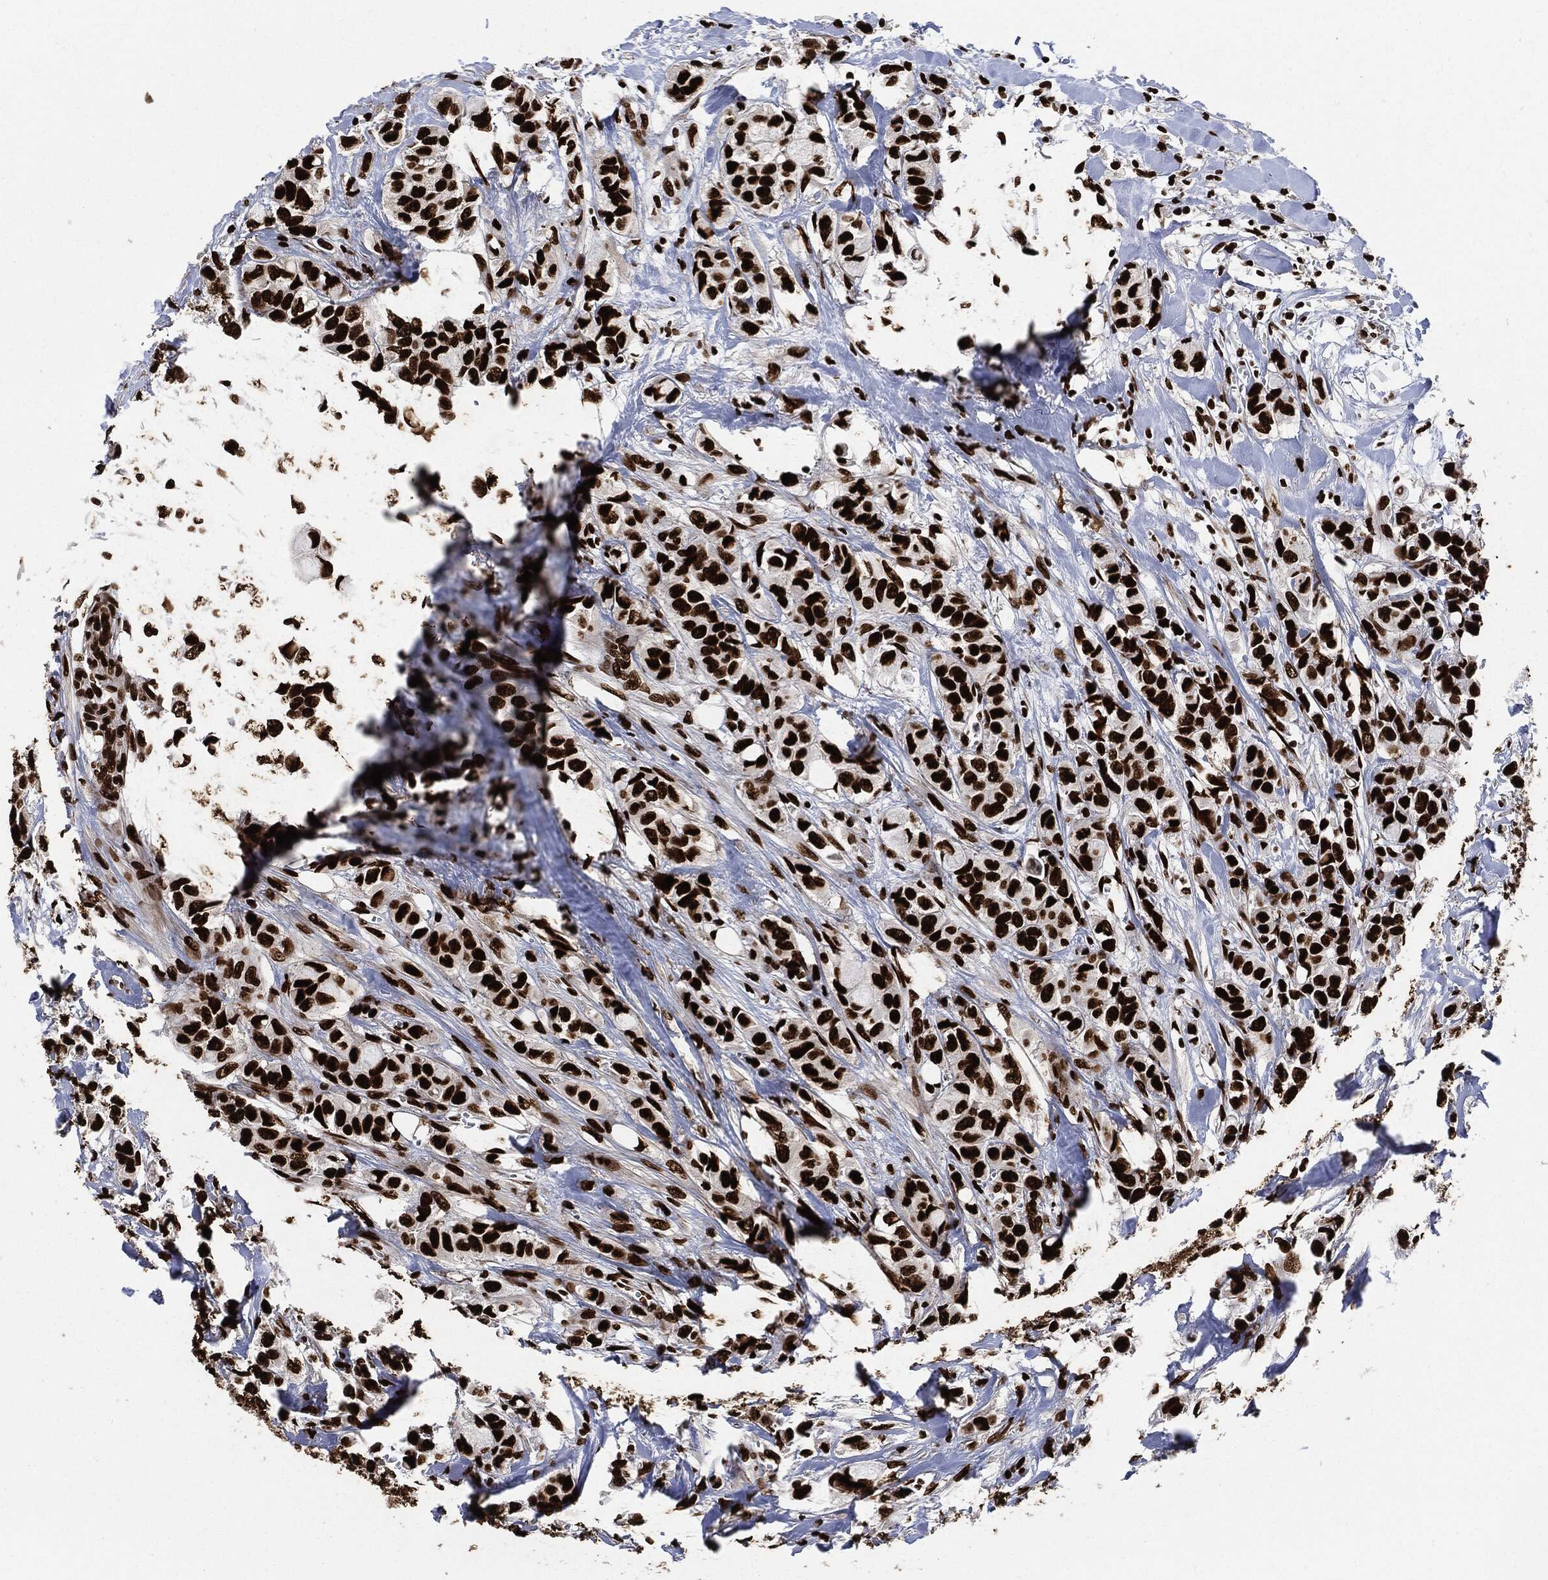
{"staining": {"intensity": "strong", "quantity": ">75%", "location": "nuclear"}, "tissue": "breast cancer", "cell_type": "Tumor cells", "image_type": "cancer", "snomed": [{"axis": "morphology", "description": "Duct carcinoma"}, {"axis": "topography", "description": "Breast"}], "caption": "A brown stain highlights strong nuclear staining of a protein in infiltrating ductal carcinoma (breast) tumor cells.", "gene": "RECQL", "patient": {"sex": "female", "age": 85}}